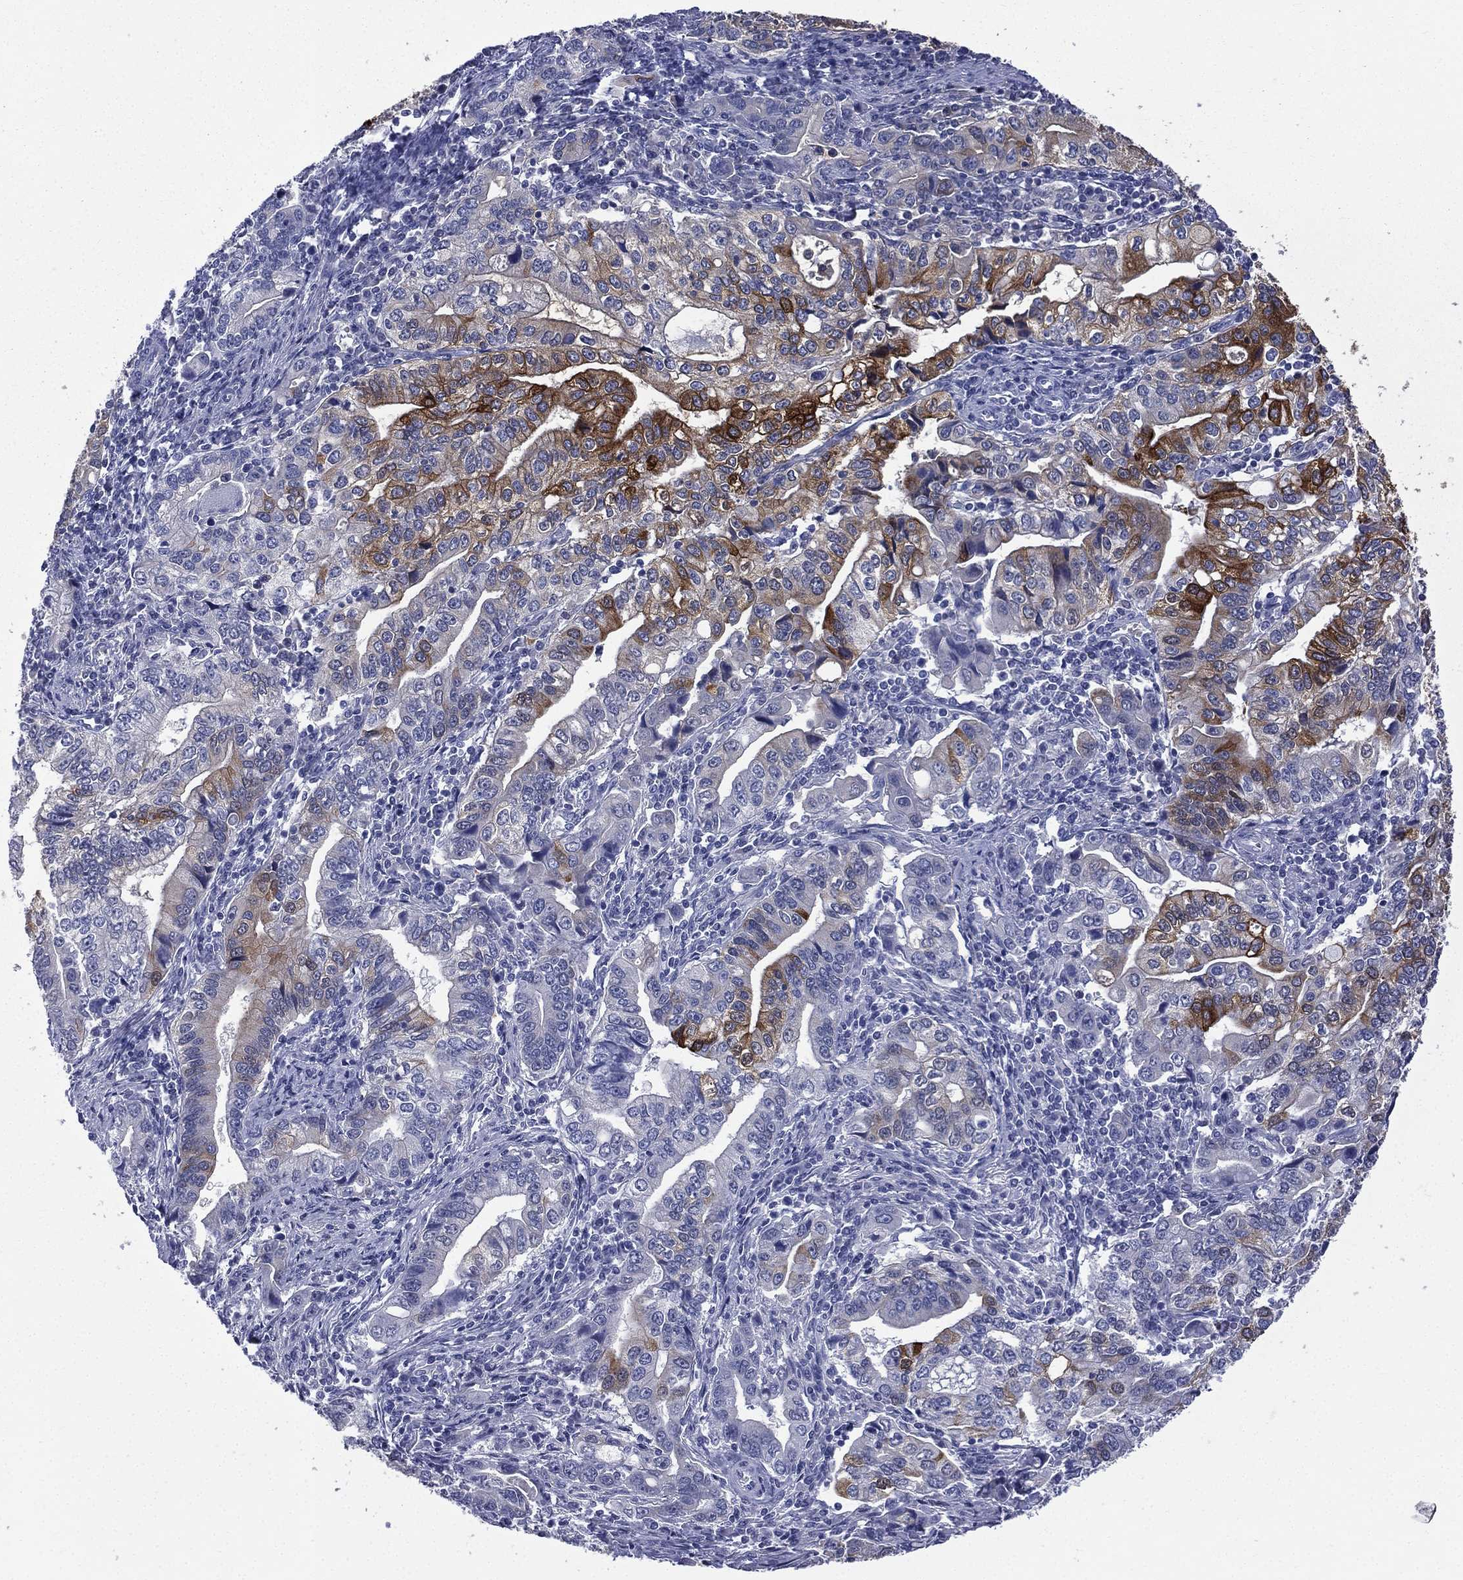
{"staining": {"intensity": "strong", "quantity": "<25%", "location": "cytoplasmic/membranous"}, "tissue": "stomach cancer", "cell_type": "Tumor cells", "image_type": "cancer", "snomed": [{"axis": "morphology", "description": "Adenocarcinoma, NOS"}, {"axis": "topography", "description": "Stomach, lower"}], "caption": "DAB immunohistochemical staining of human adenocarcinoma (stomach) demonstrates strong cytoplasmic/membranous protein staining in approximately <25% of tumor cells. (DAB (3,3'-diaminobenzidine) IHC, brown staining for protein, blue staining for nuclei).", "gene": "CES2", "patient": {"sex": "female", "age": 72}}